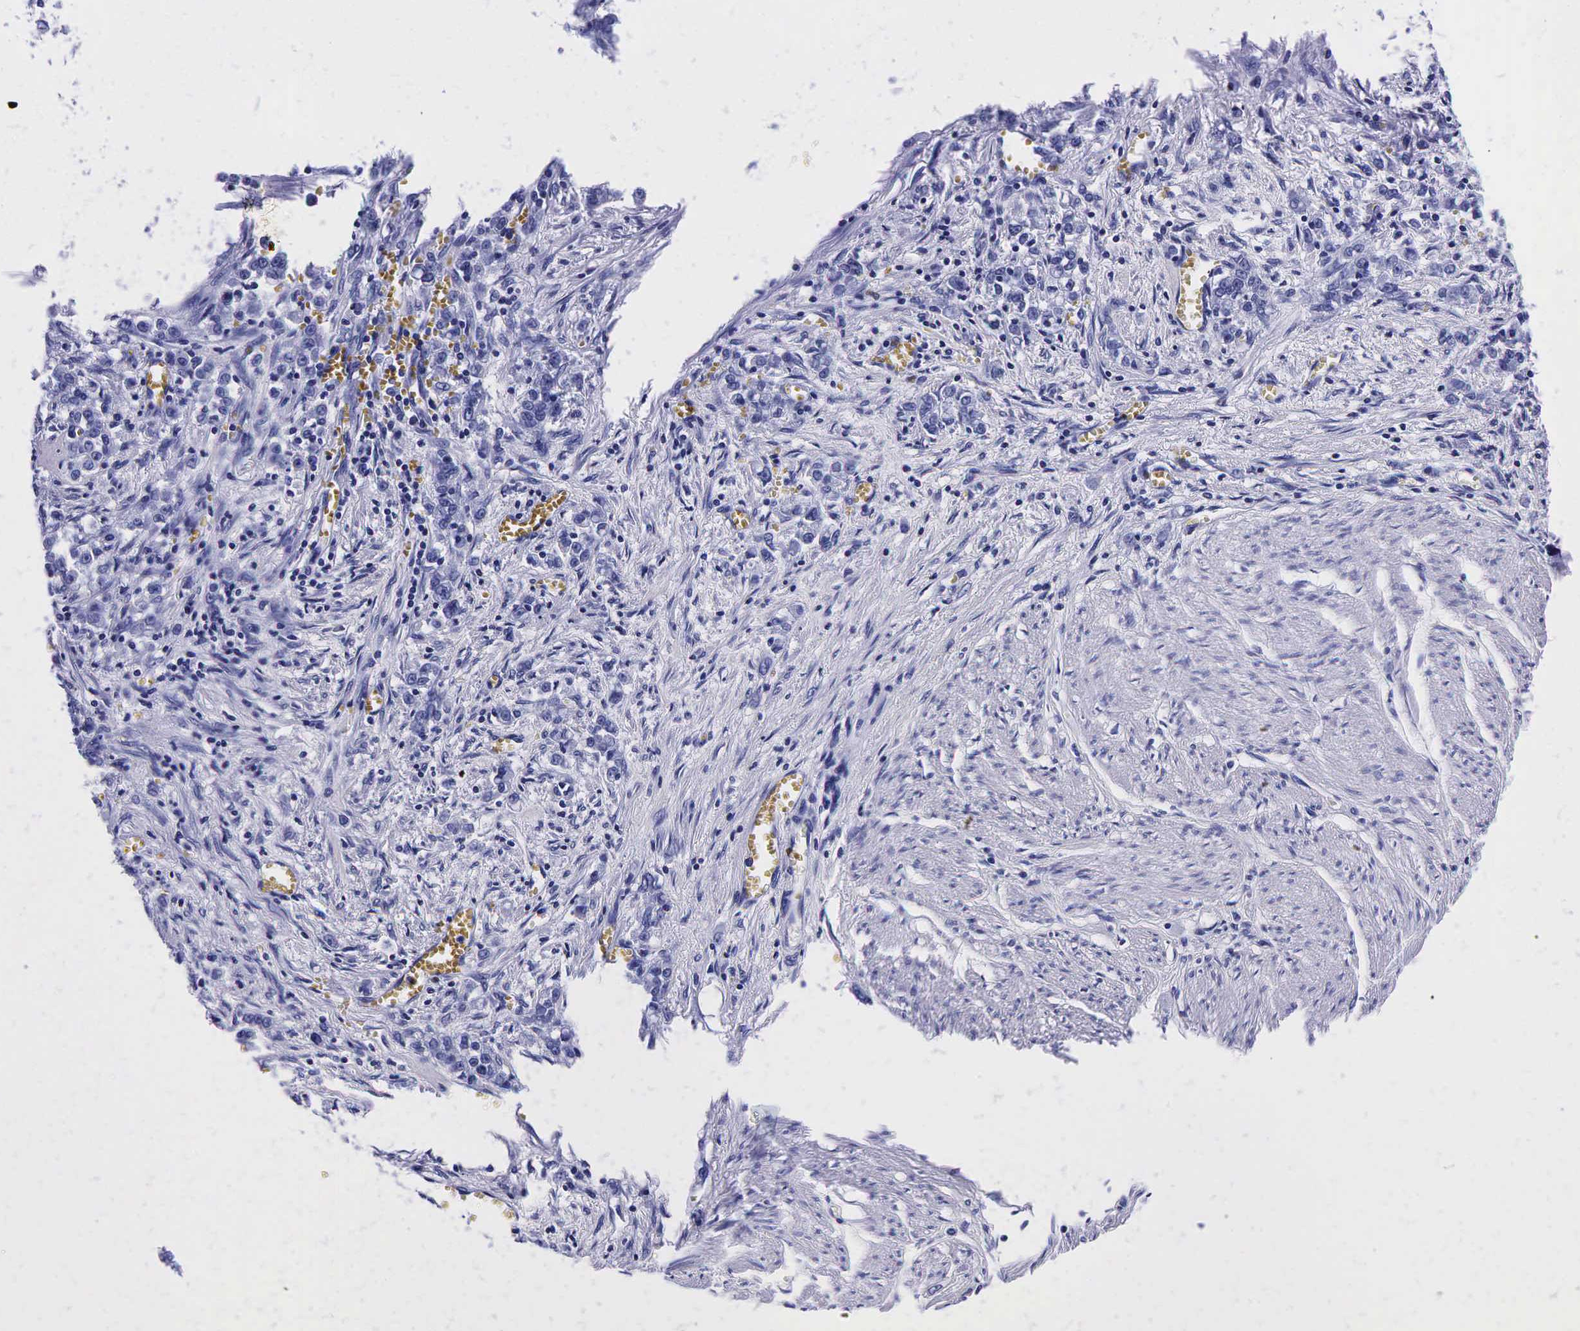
{"staining": {"intensity": "negative", "quantity": "none", "location": "none"}, "tissue": "stomach cancer", "cell_type": "Tumor cells", "image_type": "cancer", "snomed": [{"axis": "morphology", "description": "Adenocarcinoma, NOS"}, {"axis": "topography", "description": "Stomach"}], "caption": "DAB immunohistochemical staining of stomach cancer reveals no significant staining in tumor cells.", "gene": "TG", "patient": {"sex": "male", "age": 72}}